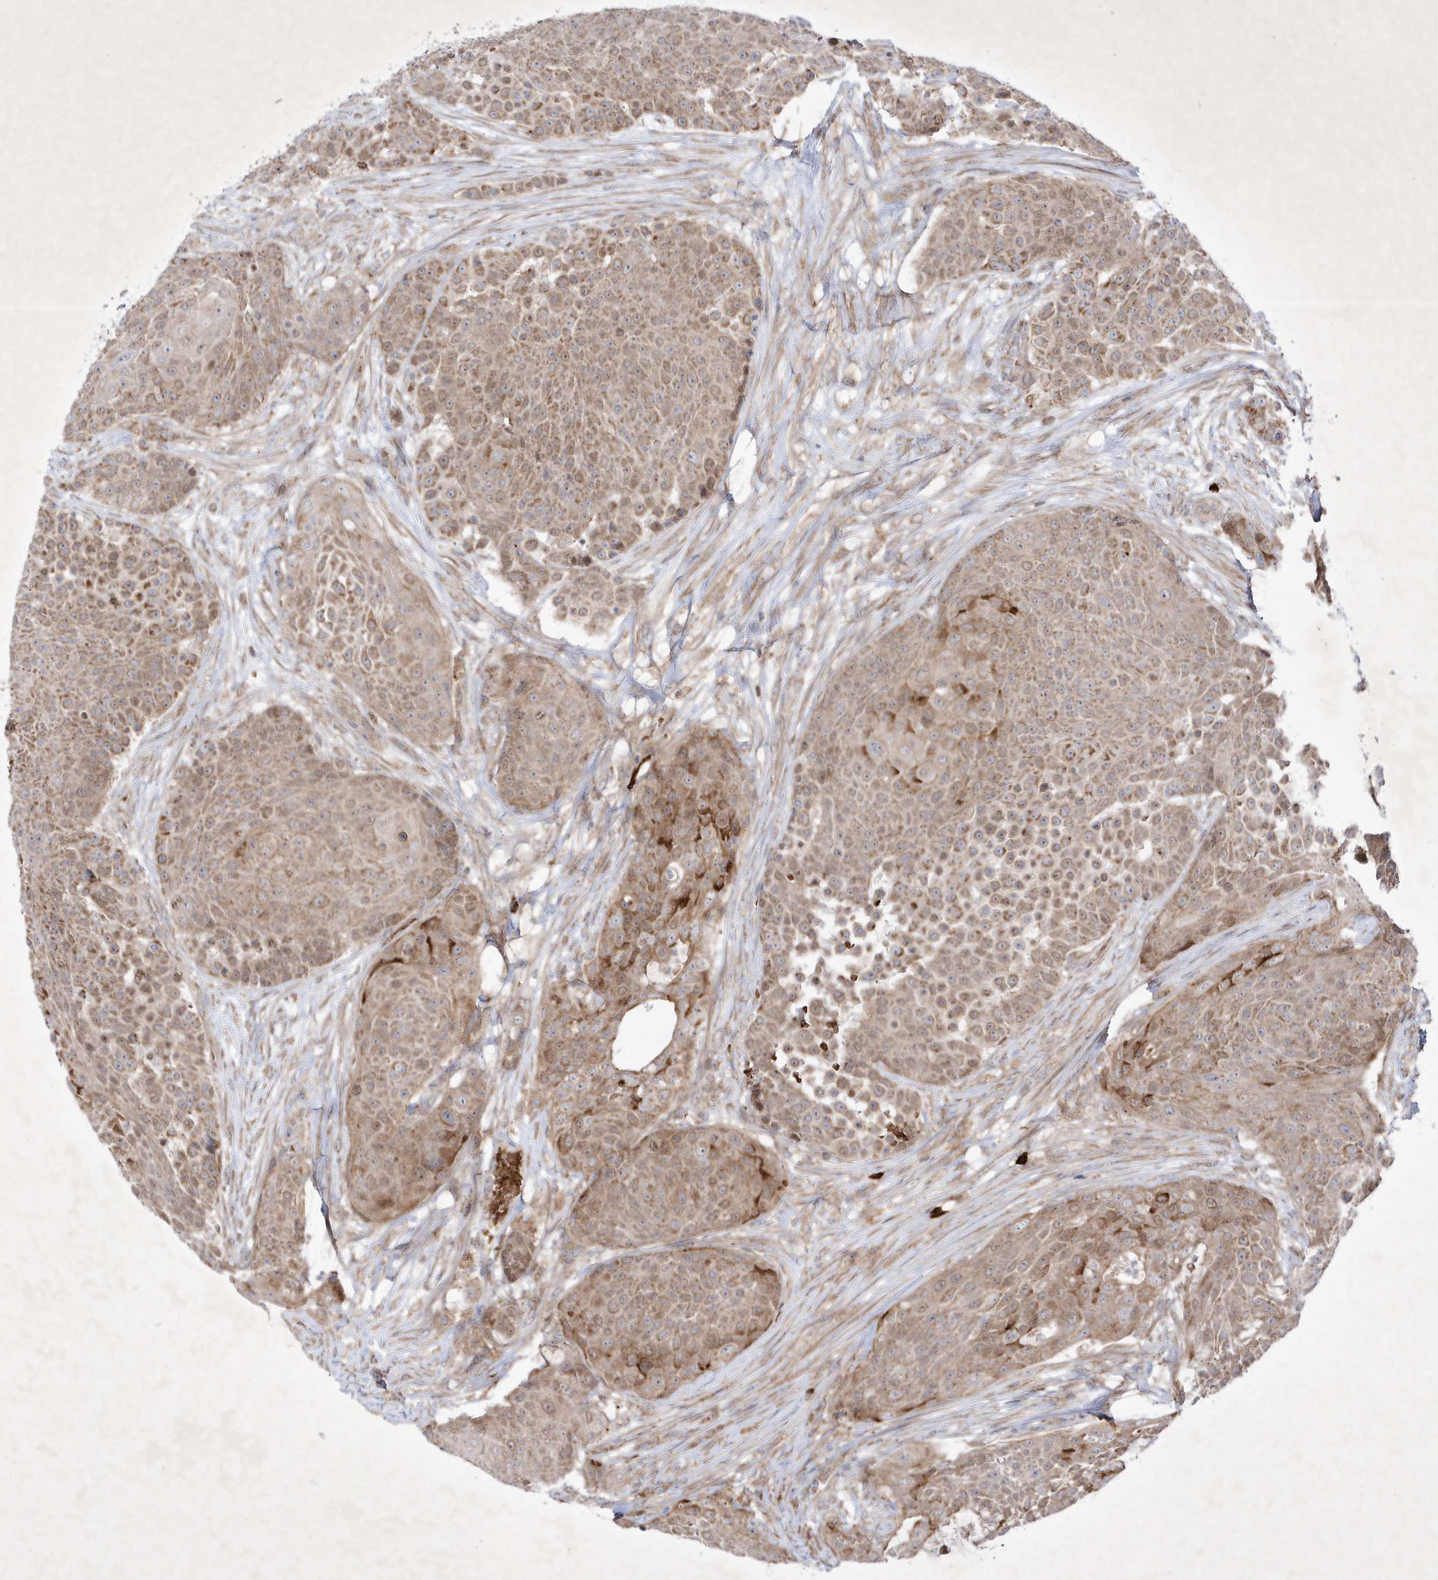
{"staining": {"intensity": "moderate", "quantity": ">75%", "location": "cytoplasmic/membranous"}, "tissue": "urothelial cancer", "cell_type": "Tumor cells", "image_type": "cancer", "snomed": [{"axis": "morphology", "description": "Urothelial carcinoma, High grade"}, {"axis": "topography", "description": "Urinary bladder"}], "caption": "High-power microscopy captured an immunohistochemistry micrograph of urothelial carcinoma (high-grade), revealing moderate cytoplasmic/membranous expression in approximately >75% of tumor cells.", "gene": "OPA1", "patient": {"sex": "female", "age": 63}}